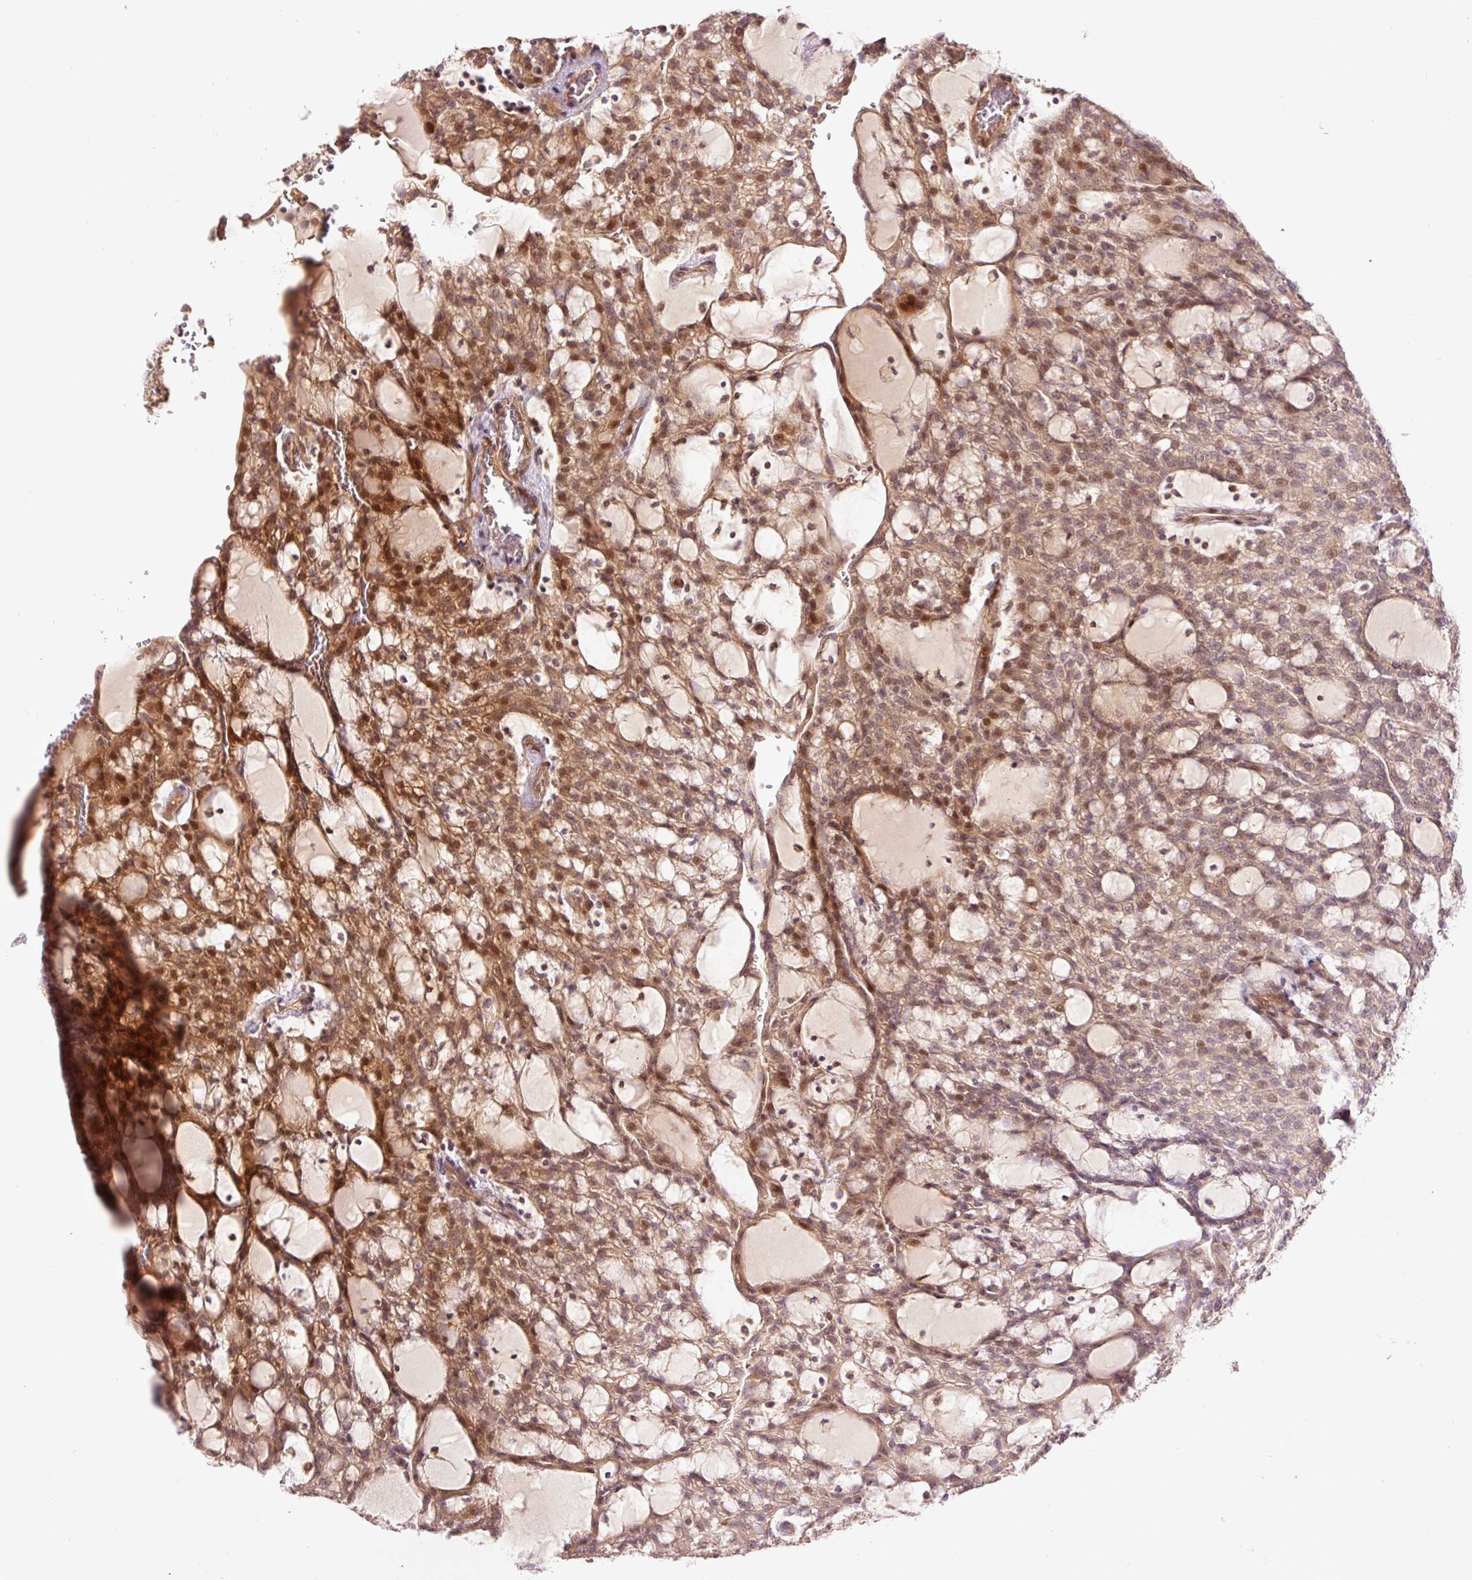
{"staining": {"intensity": "moderate", "quantity": ">75%", "location": "cytoplasmic/membranous,nuclear"}, "tissue": "renal cancer", "cell_type": "Tumor cells", "image_type": "cancer", "snomed": [{"axis": "morphology", "description": "Adenocarcinoma, NOS"}, {"axis": "topography", "description": "Kidney"}], "caption": "Renal cancer (adenocarcinoma) stained with immunohistochemistry (IHC) shows moderate cytoplasmic/membranous and nuclear expression in about >75% of tumor cells. (DAB (3,3'-diaminobenzidine) IHC, brown staining for protein, blue staining for nuclei).", "gene": "SLC29A3", "patient": {"sex": "male", "age": 63}}